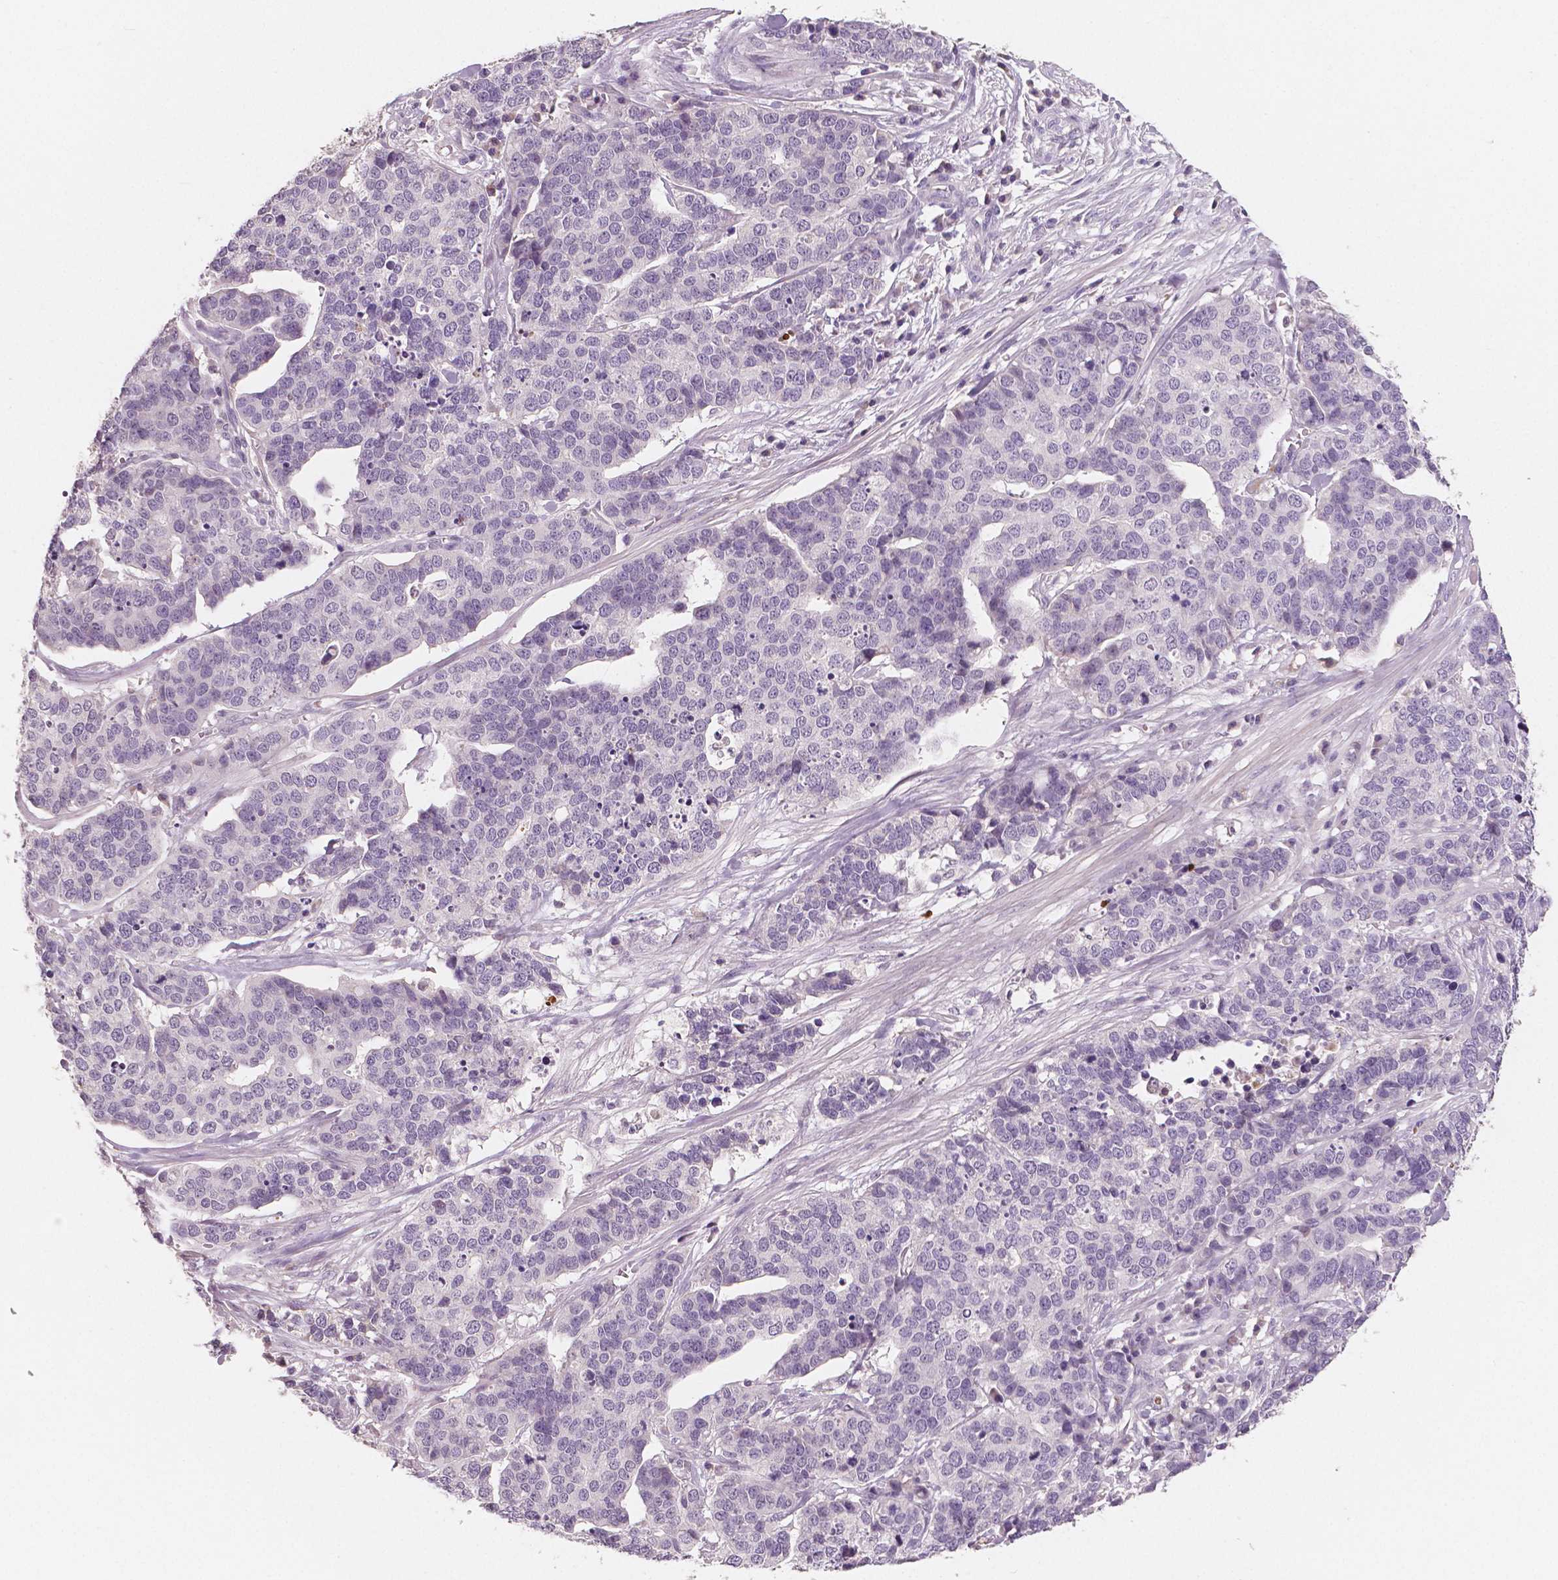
{"staining": {"intensity": "negative", "quantity": "none", "location": "none"}, "tissue": "ovarian cancer", "cell_type": "Tumor cells", "image_type": "cancer", "snomed": [{"axis": "morphology", "description": "Carcinoma, endometroid"}, {"axis": "topography", "description": "Ovary"}], "caption": "Human endometroid carcinoma (ovarian) stained for a protein using immunohistochemistry (IHC) displays no staining in tumor cells.", "gene": "APOA4", "patient": {"sex": "female", "age": 65}}